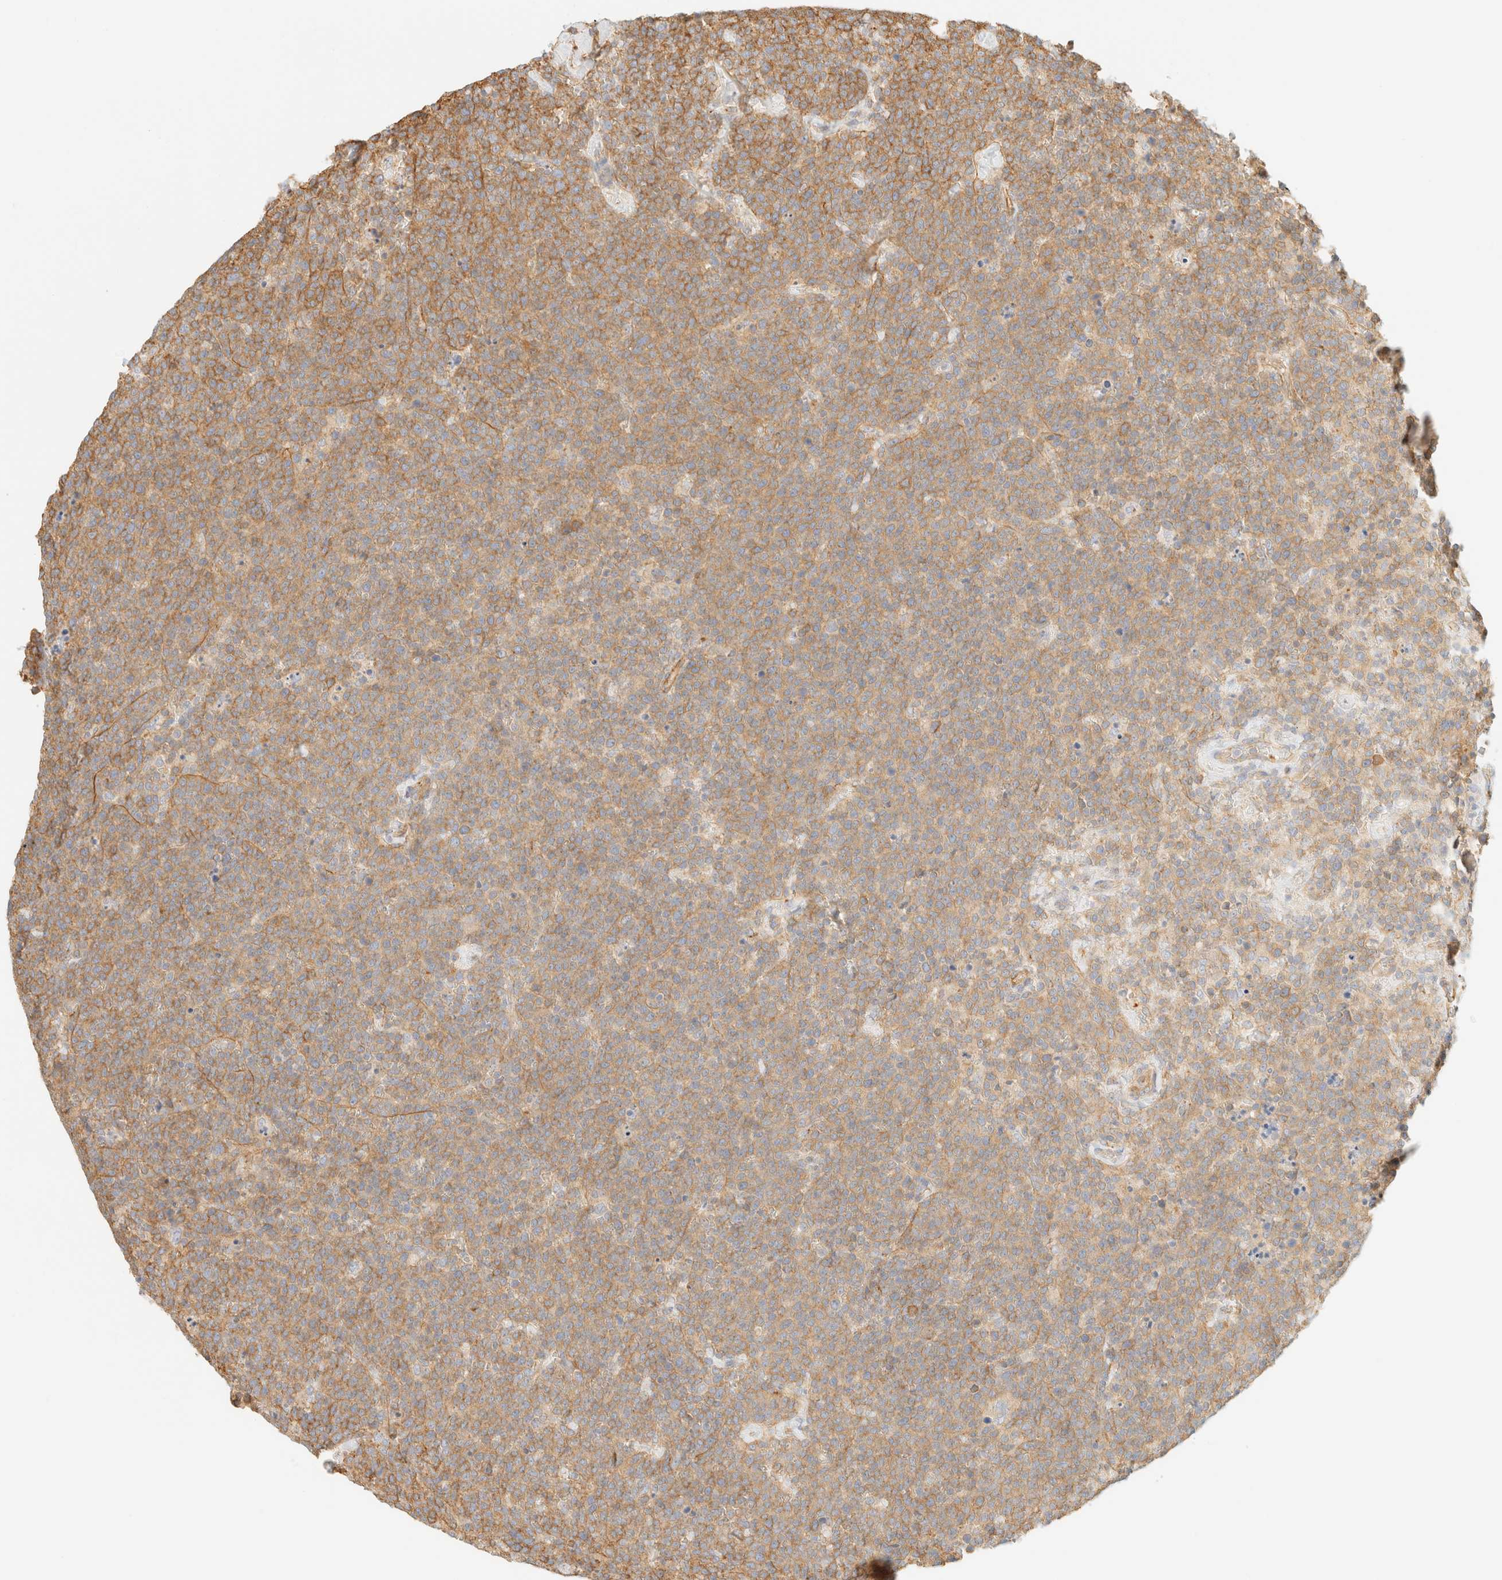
{"staining": {"intensity": "moderate", "quantity": ">75%", "location": "cytoplasmic/membranous"}, "tissue": "lymphoma", "cell_type": "Tumor cells", "image_type": "cancer", "snomed": [{"axis": "morphology", "description": "Malignant lymphoma, non-Hodgkin's type, High grade"}, {"axis": "topography", "description": "Lymph node"}], "caption": "IHC of high-grade malignant lymphoma, non-Hodgkin's type reveals medium levels of moderate cytoplasmic/membranous expression in approximately >75% of tumor cells. The staining was performed using DAB (3,3'-diaminobenzidine) to visualize the protein expression in brown, while the nuclei were stained in blue with hematoxylin (Magnification: 20x).", "gene": "OTOP2", "patient": {"sex": "male", "age": 61}}